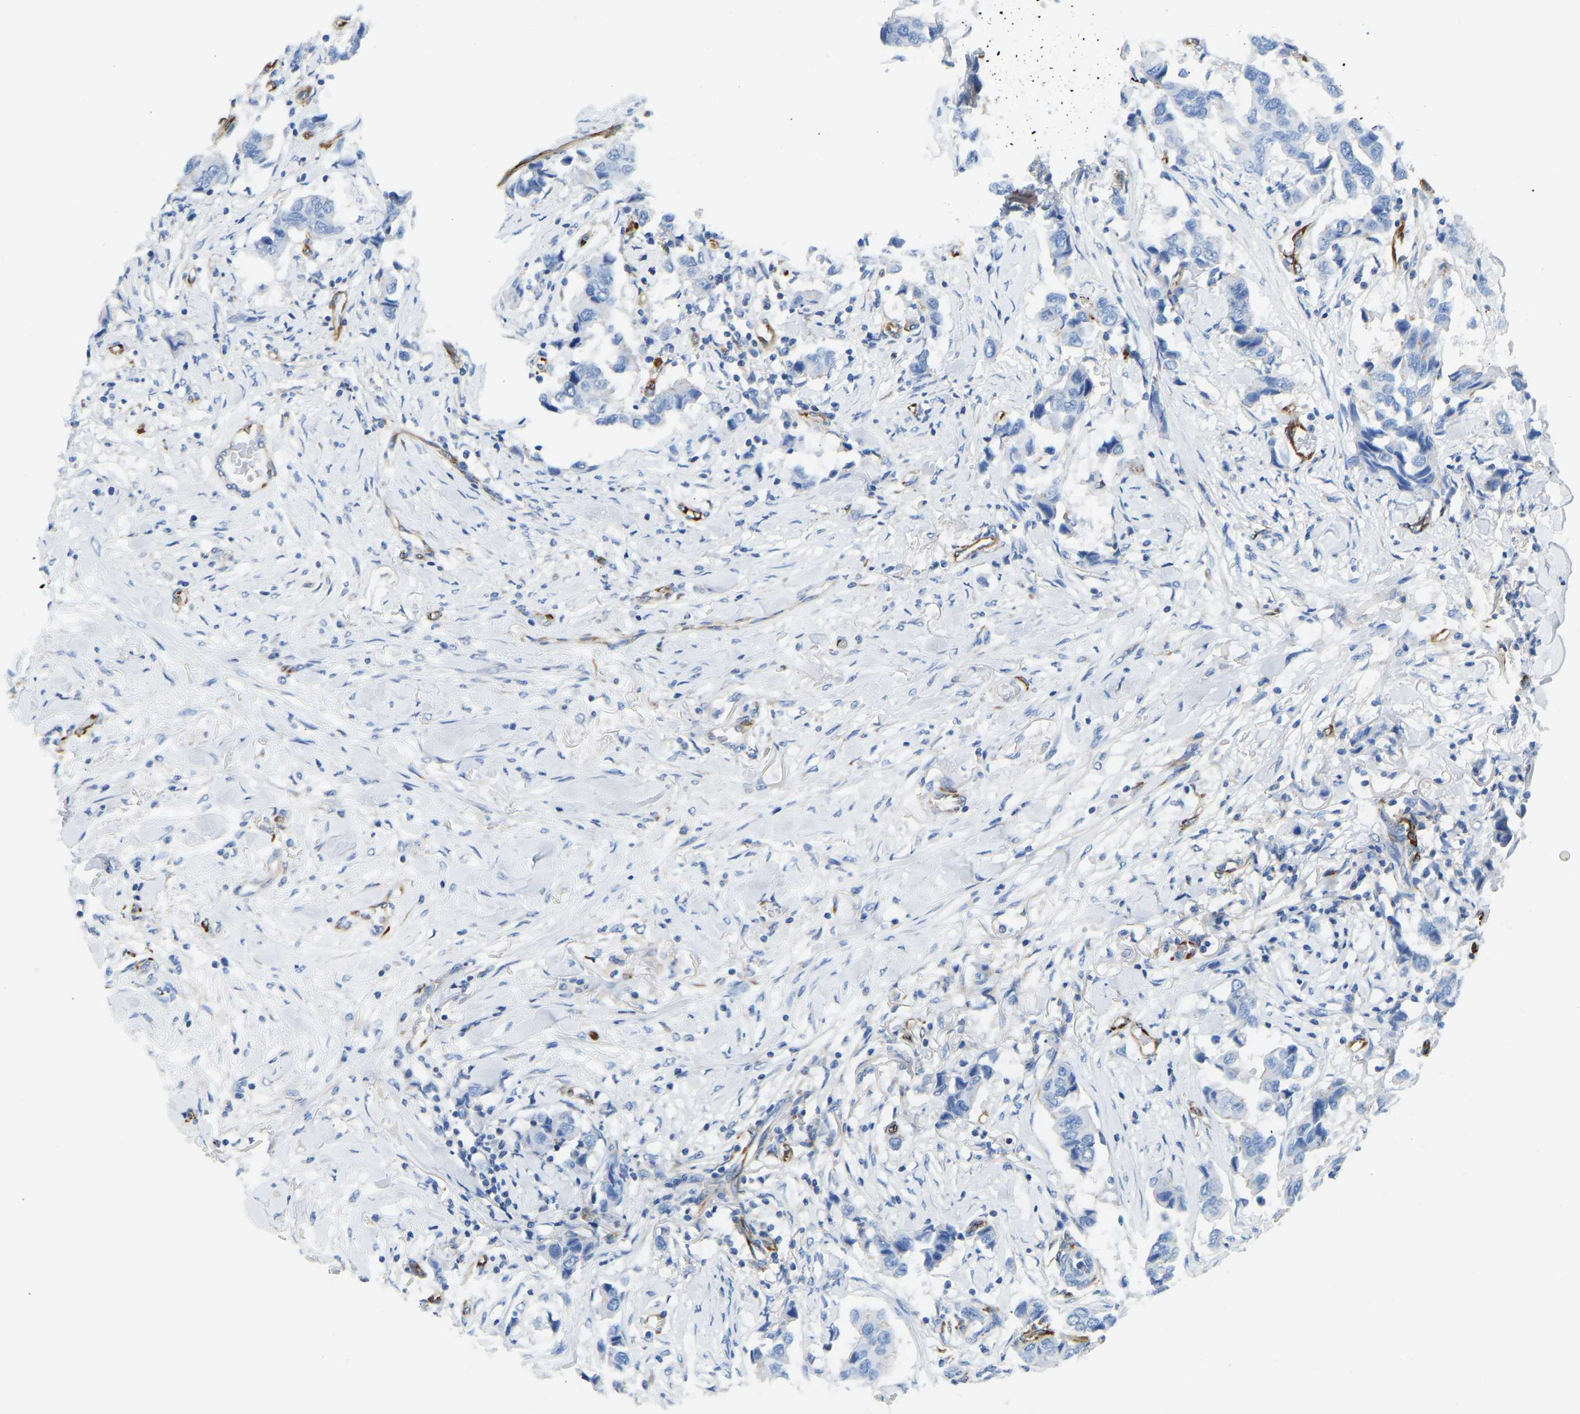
{"staining": {"intensity": "negative", "quantity": "none", "location": "none"}, "tissue": "breast cancer", "cell_type": "Tumor cells", "image_type": "cancer", "snomed": [{"axis": "morphology", "description": "Duct carcinoma"}, {"axis": "topography", "description": "Breast"}], "caption": "Tumor cells show no significant staining in breast cancer.", "gene": "COL15A1", "patient": {"sex": "female", "age": 80}}